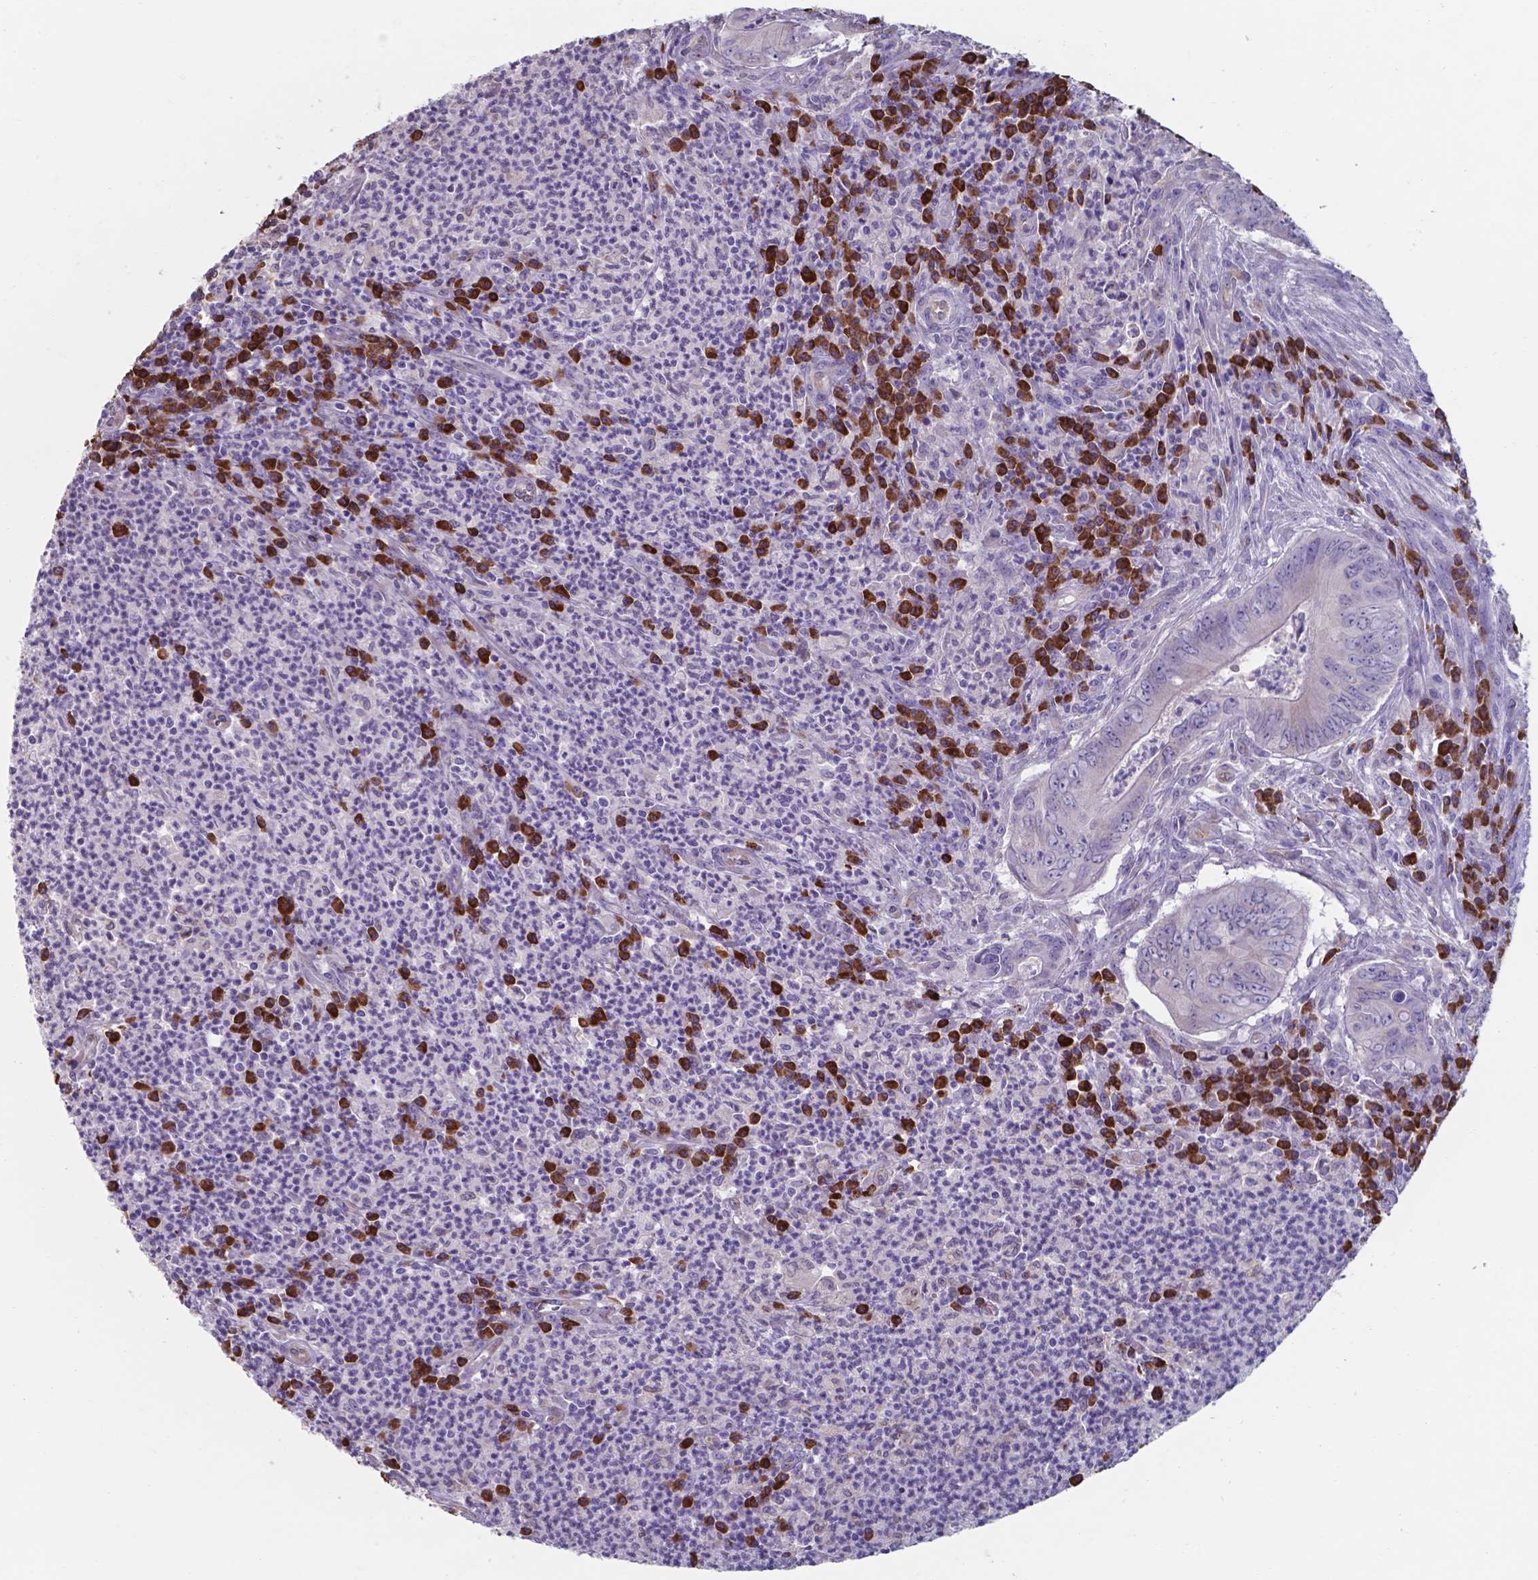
{"staining": {"intensity": "negative", "quantity": "none", "location": "none"}, "tissue": "colorectal cancer", "cell_type": "Tumor cells", "image_type": "cancer", "snomed": [{"axis": "morphology", "description": "Adenocarcinoma, NOS"}, {"axis": "topography", "description": "Colon"}], "caption": "An image of colorectal cancer stained for a protein demonstrates no brown staining in tumor cells.", "gene": "UBE2J1", "patient": {"sex": "female", "age": 74}}